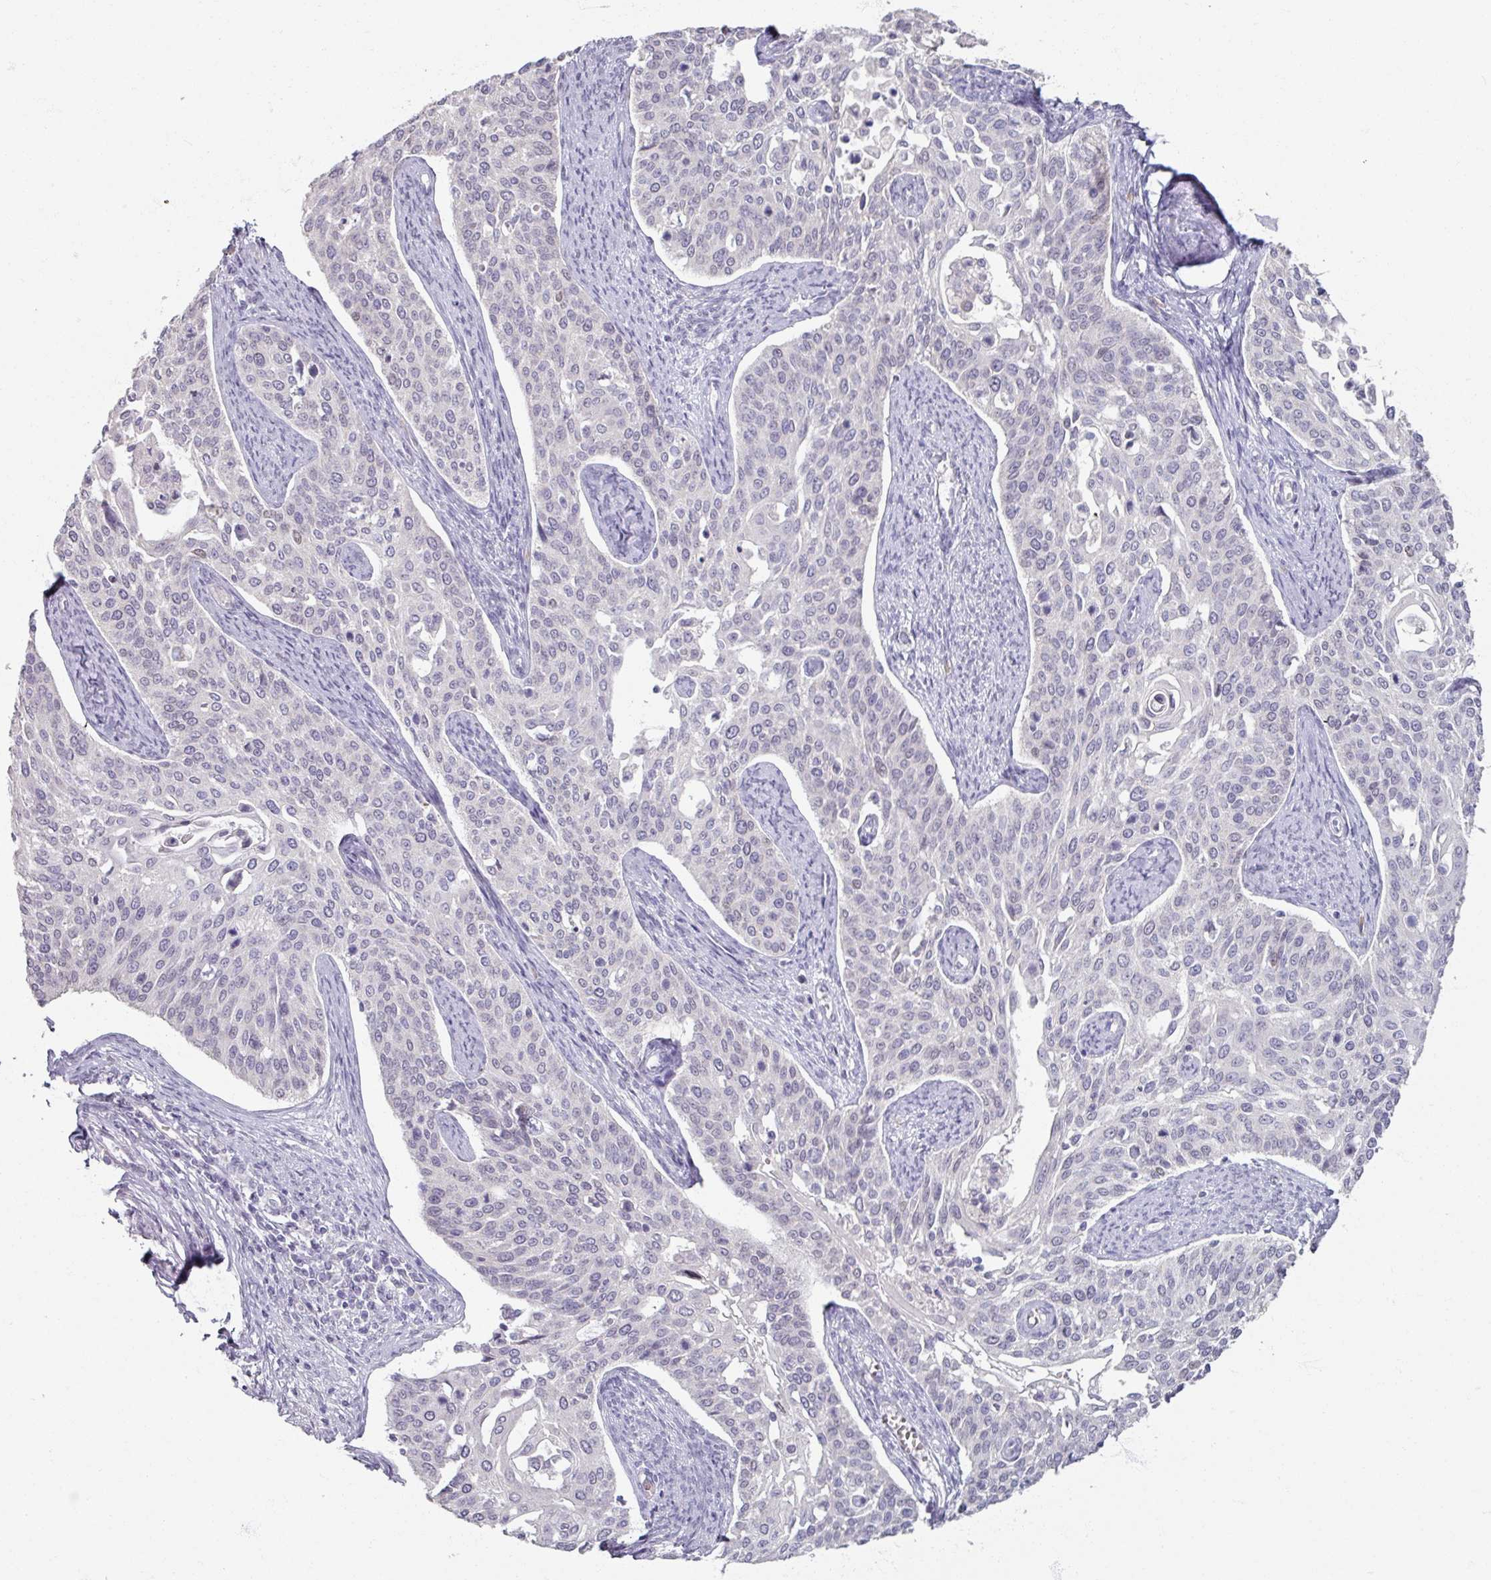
{"staining": {"intensity": "negative", "quantity": "none", "location": "none"}, "tissue": "cervical cancer", "cell_type": "Tumor cells", "image_type": "cancer", "snomed": [{"axis": "morphology", "description": "Squamous cell carcinoma, NOS"}, {"axis": "topography", "description": "Cervix"}], "caption": "Immunohistochemistry histopathology image of neoplastic tissue: cervical cancer stained with DAB (3,3'-diaminobenzidine) reveals no significant protein positivity in tumor cells.", "gene": "SOX11", "patient": {"sex": "female", "age": 44}}